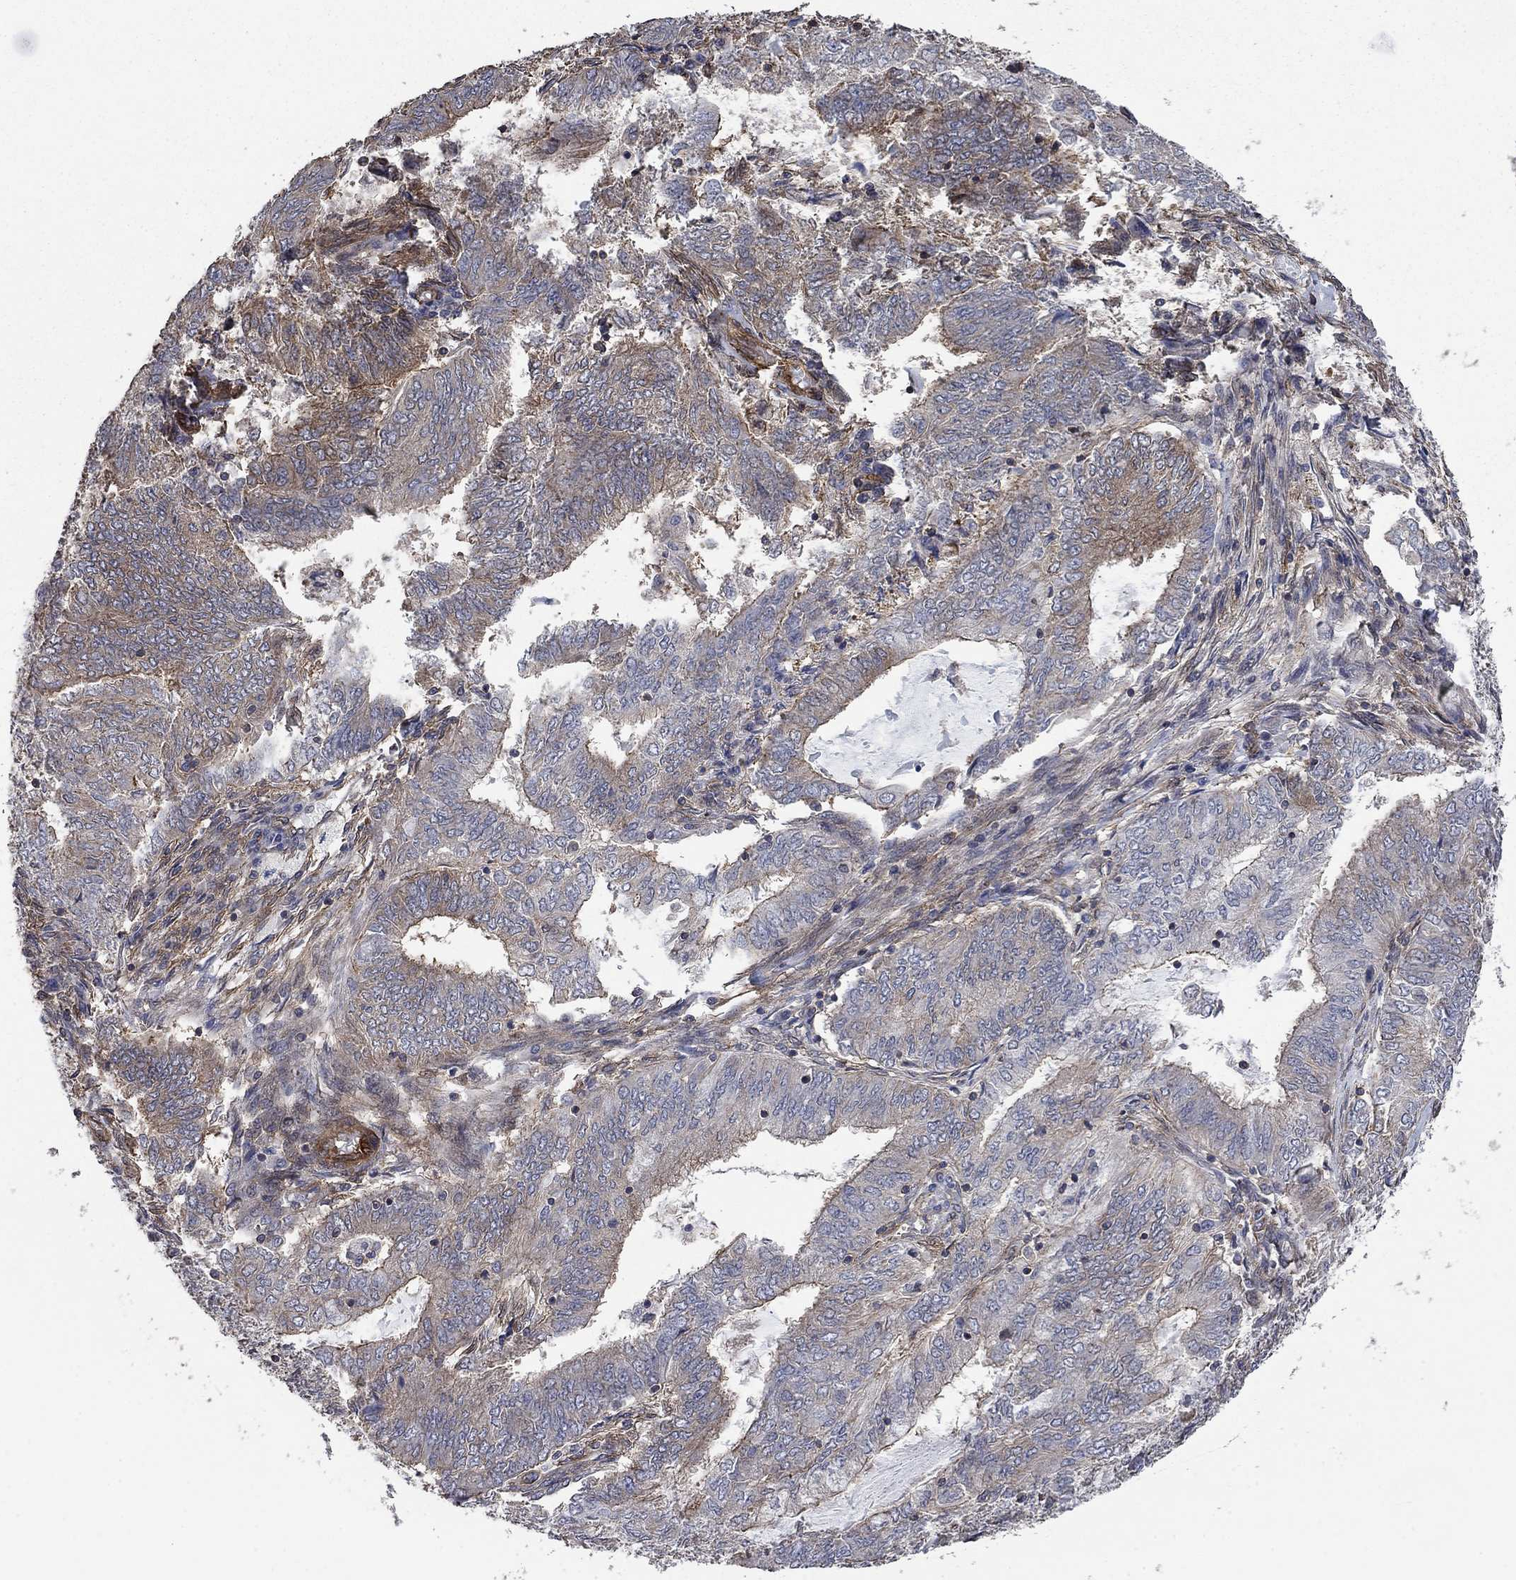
{"staining": {"intensity": "moderate", "quantity": "25%-75%", "location": "cytoplasmic/membranous"}, "tissue": "endometrial cancer", "cell_type": "Tumor cells", "image_type": "cancer", "snomed": [{"axis": "morphology", "description": "Adenocarcinoma, NOS"}, {"axis": "topography", "description": "Endometrium"}], "caption": "The micrograph exhibits a brown stain indicating the presence of a protein in the cytoplasmic/membranous of tumor cells in adenocarcinoma (endometrial).", "gene": "PDE3A", "patient": {"sex": "female", "age": 62}}